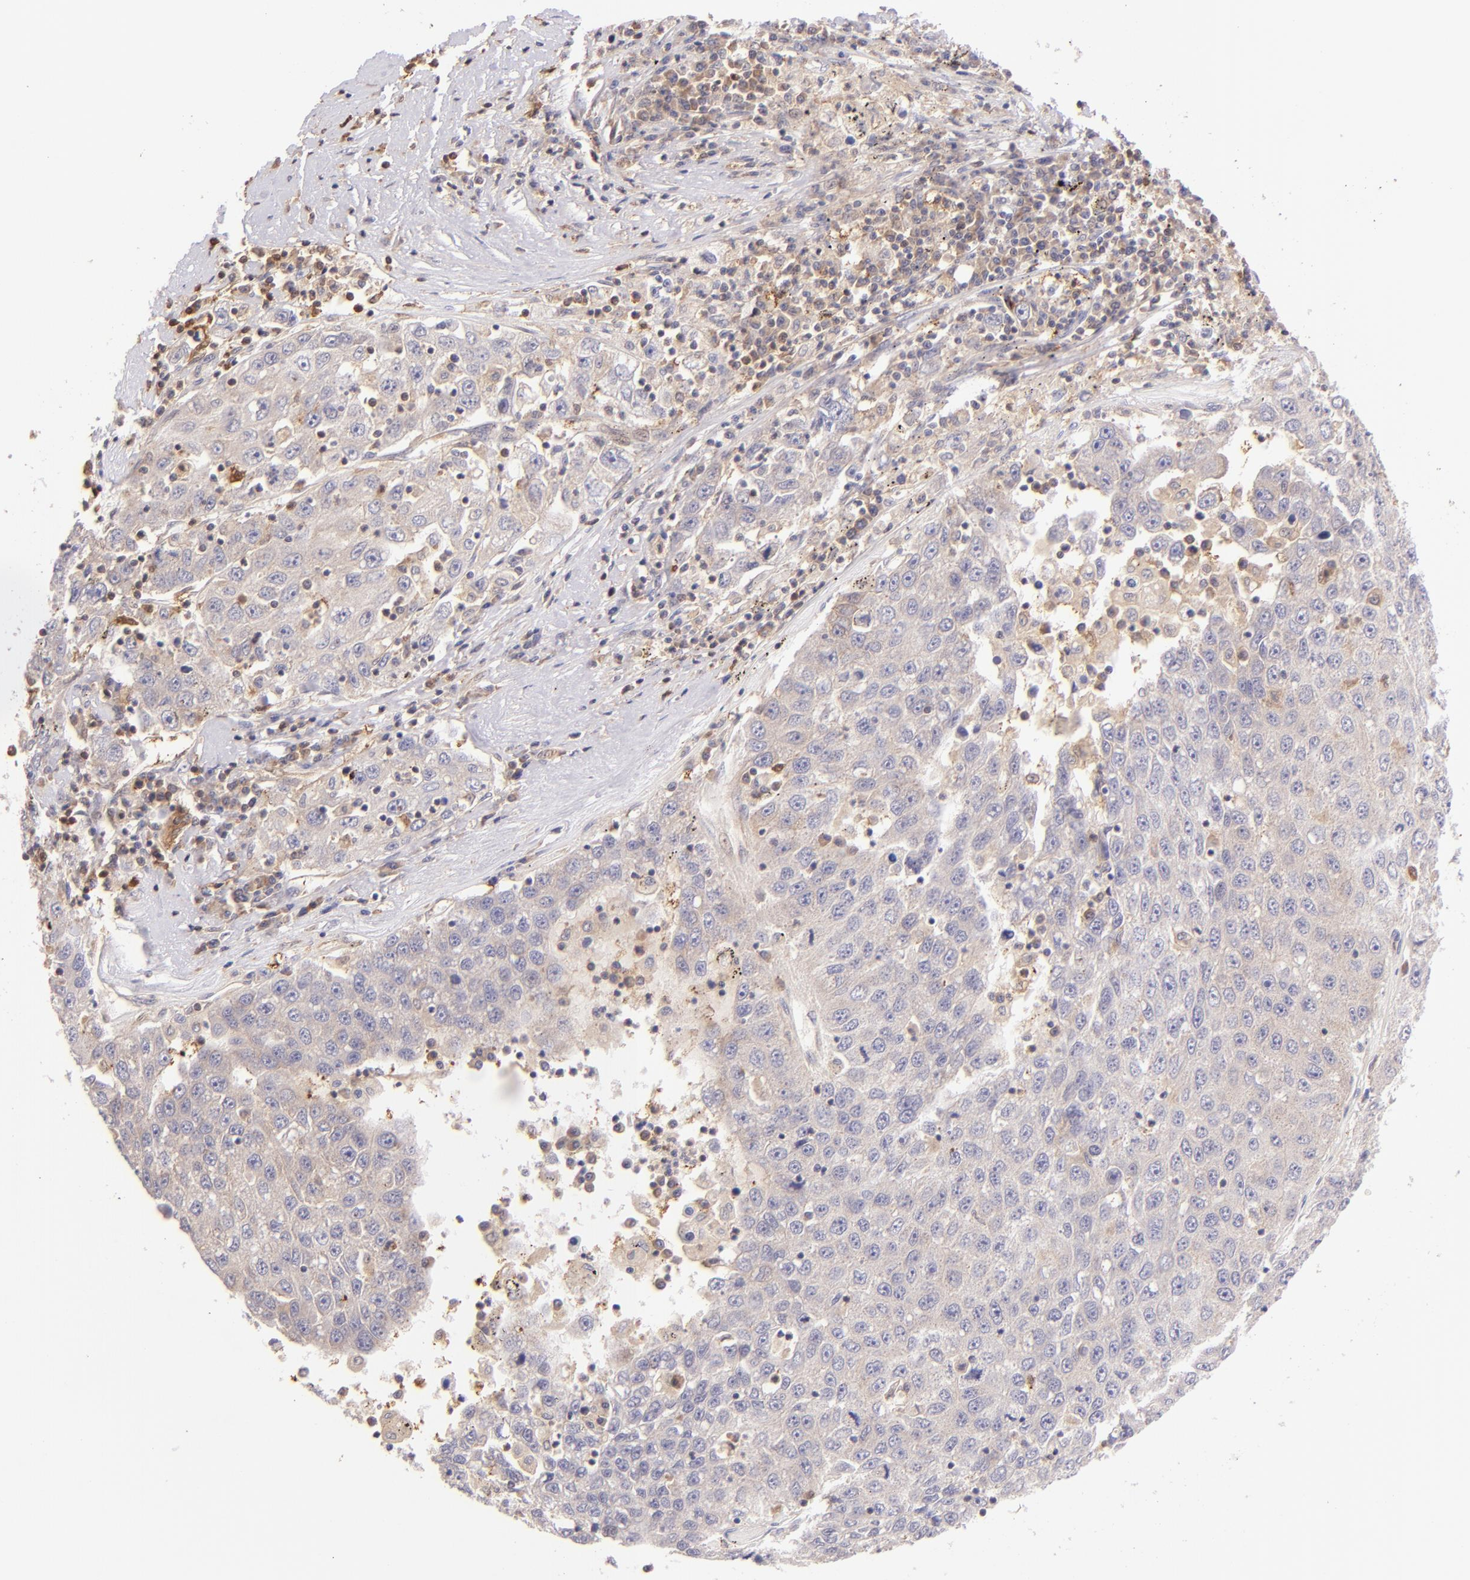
{"staining": {"intensity": "weak", "quantity": "25%-75%", "location": "cytoplasmic/membranous"}, "tissue": "liver cancer", "cell_type": "Tumor cells", "image_type": "cancer", "snomed": [{"axis": "morphology", "description": "Carcinoma, Hepatocellular, NOS"}, {"axis": "topography", "description": "Liver"}], "caption": "Immunohistochemical staining of human liver hepatocellular carcinoma displays low levels of weak cytoplasmic/membranous expression in approximately 25%-75% of tumor cells. The protein of interest is shown in brown color, while the nuclei are stained blue.", "gene": "BTK", "patient": {"sex": "male", "age": 49}}